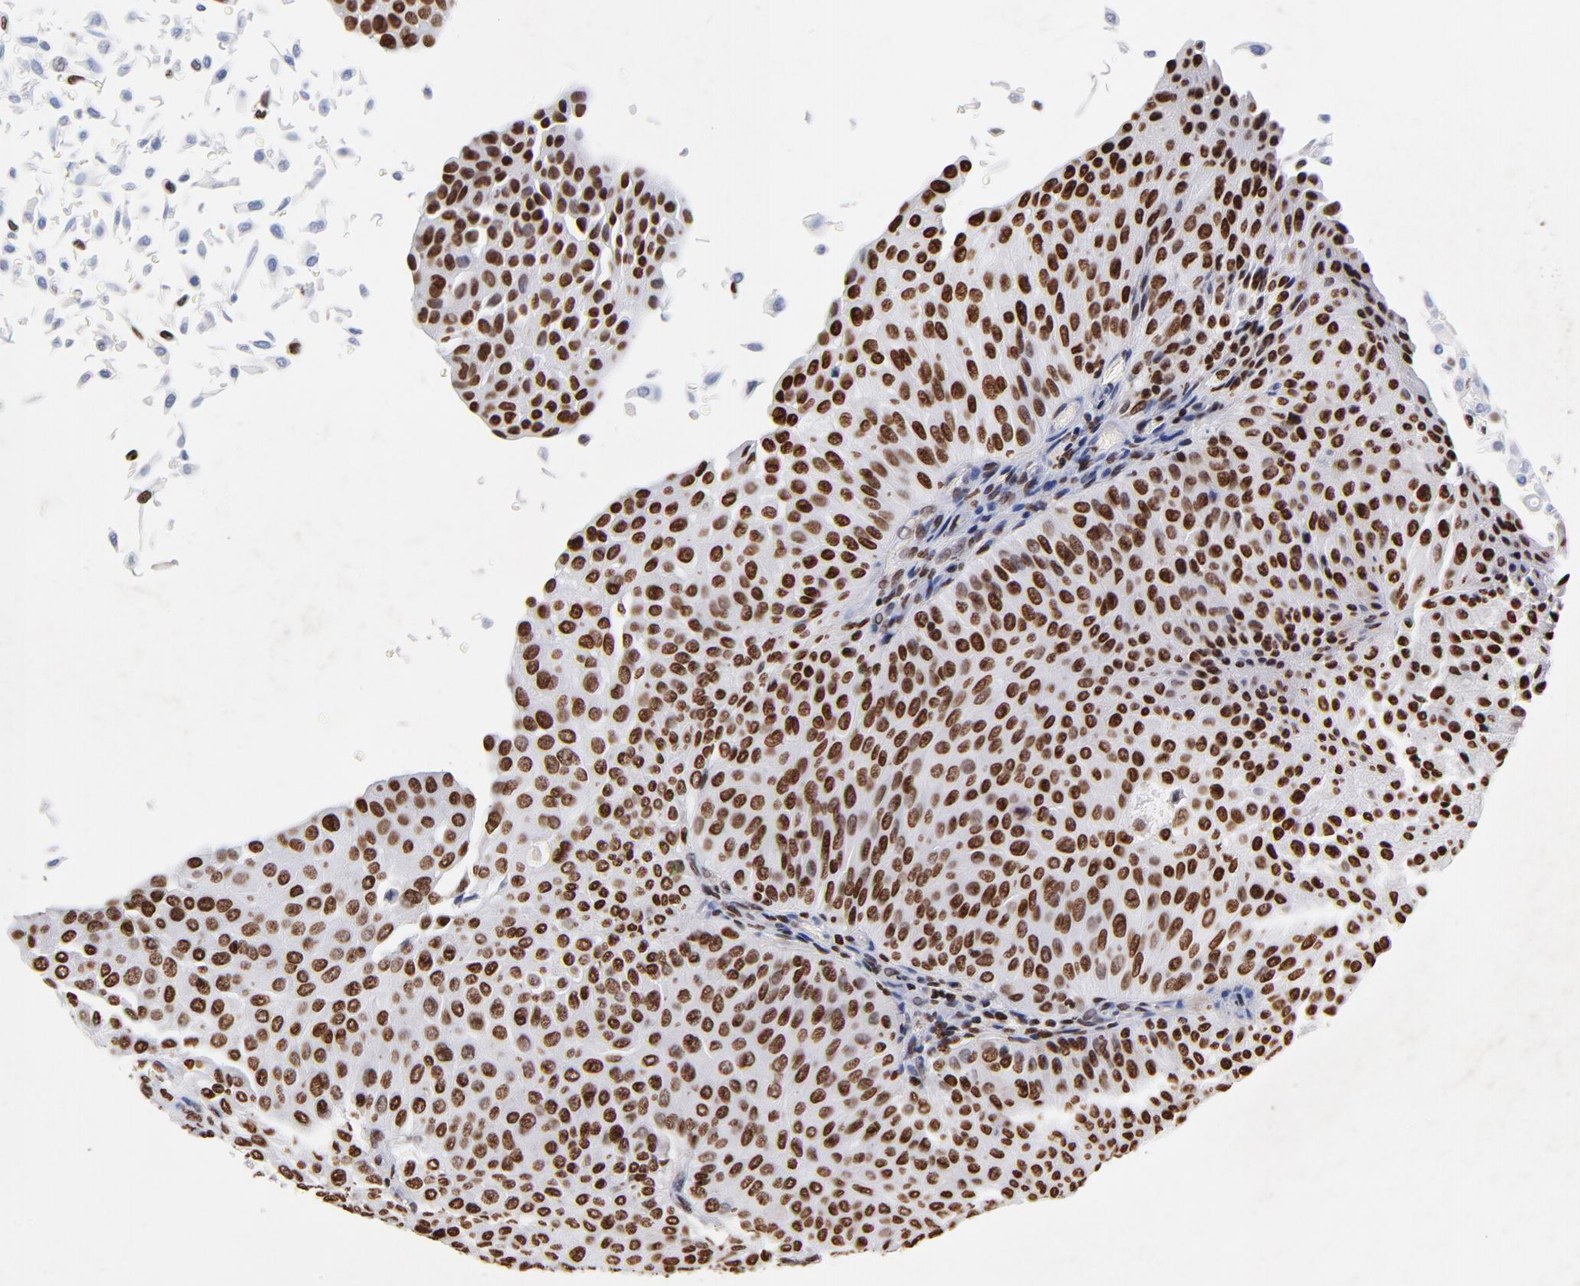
{"staining": {"intensity": "strong", "quantity": ">75%", "location": "nuclear"}, "tissue": "urothelial cancer", "cell_type": "Tumor cells", "image_type": "cancer", "snomed": [{"axis": "morphology", "description": "Urothelial carcinoma, Low grade"}, {"axis": "topography", "description": "Urinary bladder"}], "caption": "IHC of human low-grade urothelial carcinoma reveals high levels of strong nuclear staining in approximately >75% of tumor cells.", "gene": "FBH1", "patient": {"sex": "male", "age": 64}}